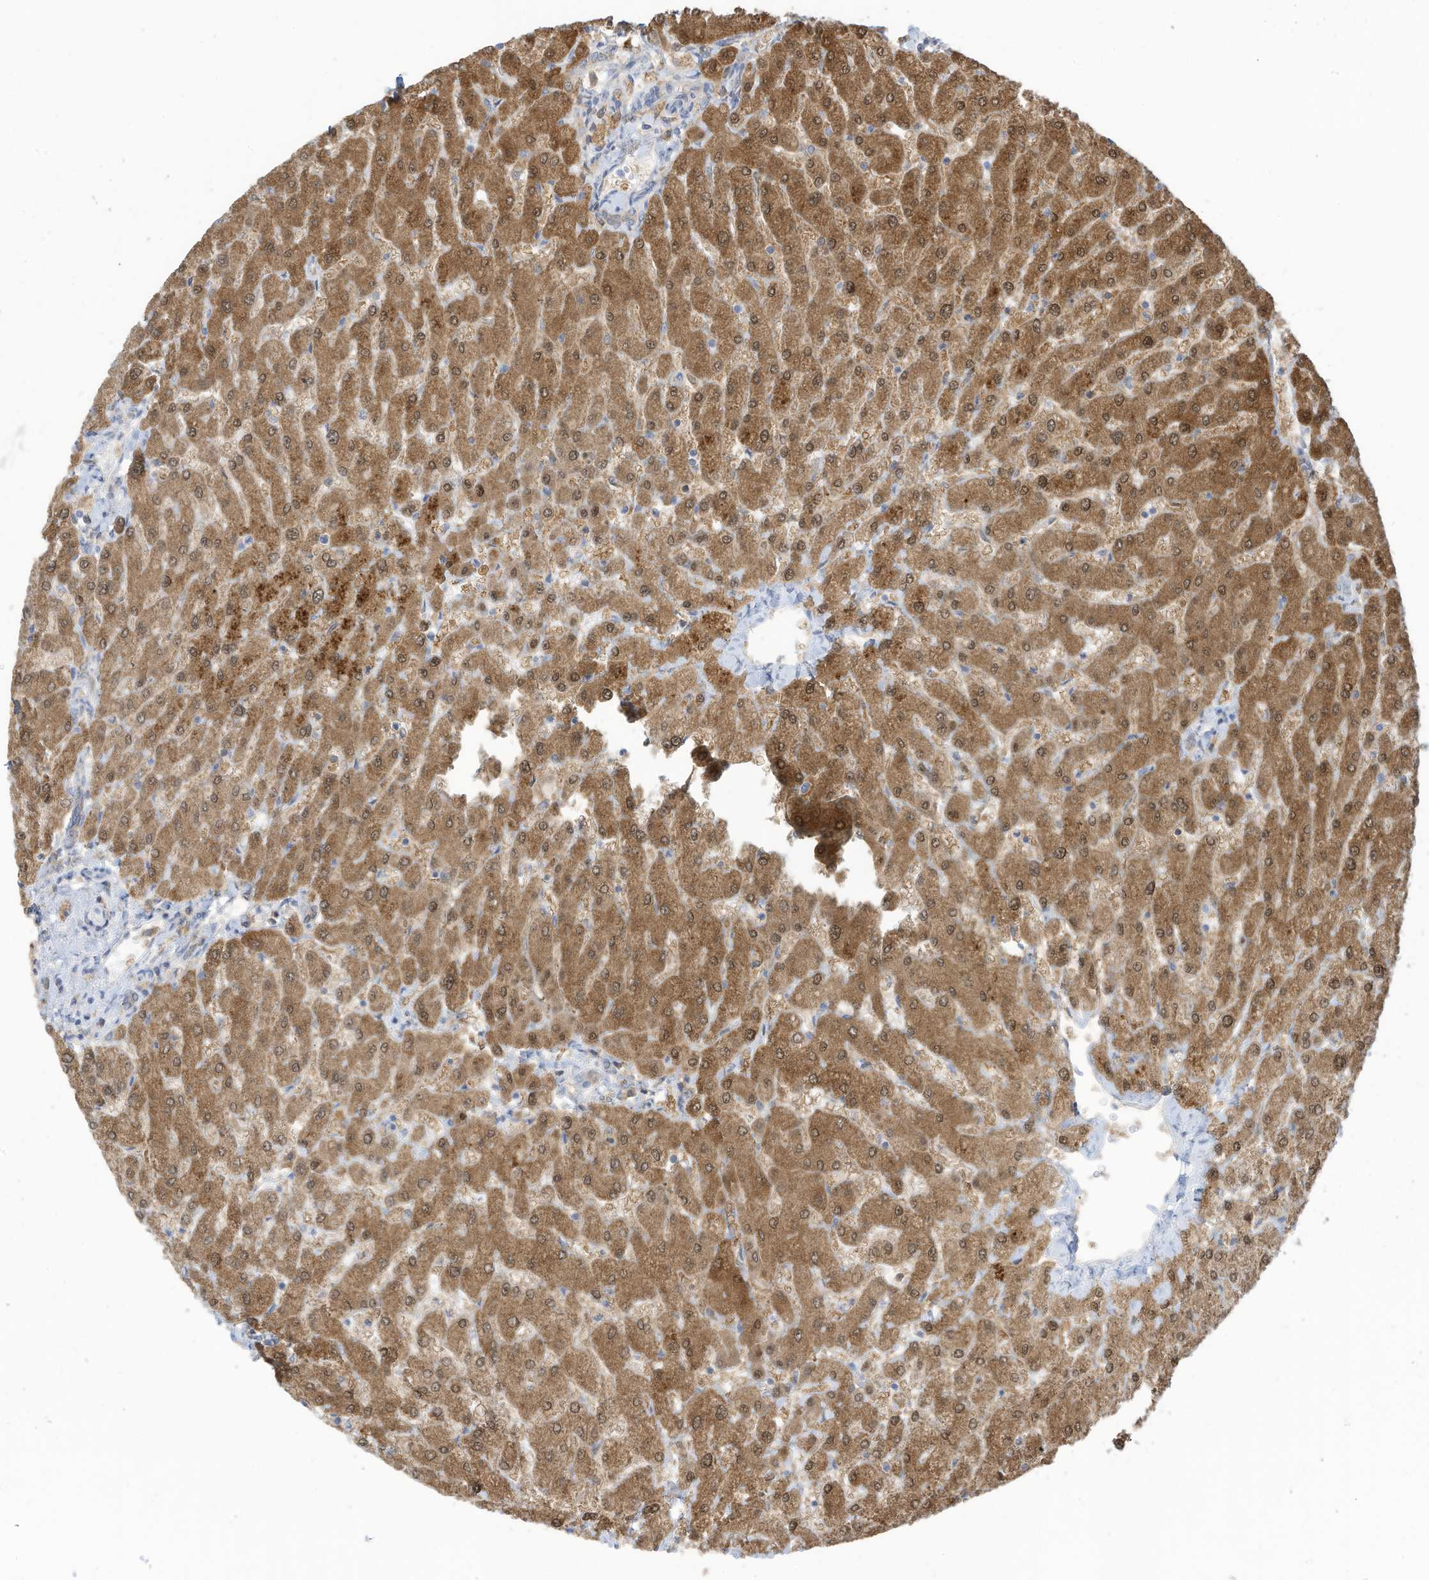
{"staining": {"intensity": "weak", "quantity": "<25%", "location": "cytoplasmic/membranous"}, "tissue": "liver", "cell_type": "Cholangiocytes", "image_type": "normal", "snomed": [{"axis": "morphology", "description": "Normal tissue, NOS"}, {"axis": "topography", "description": "Liver"}], "caption": "This is a histopathology image of IHC staining of unremarkable liver, which shows no positivity in cholangiocytes.", "gene": "LRRN2", "patient": {"sex": "male", "age": 55}}